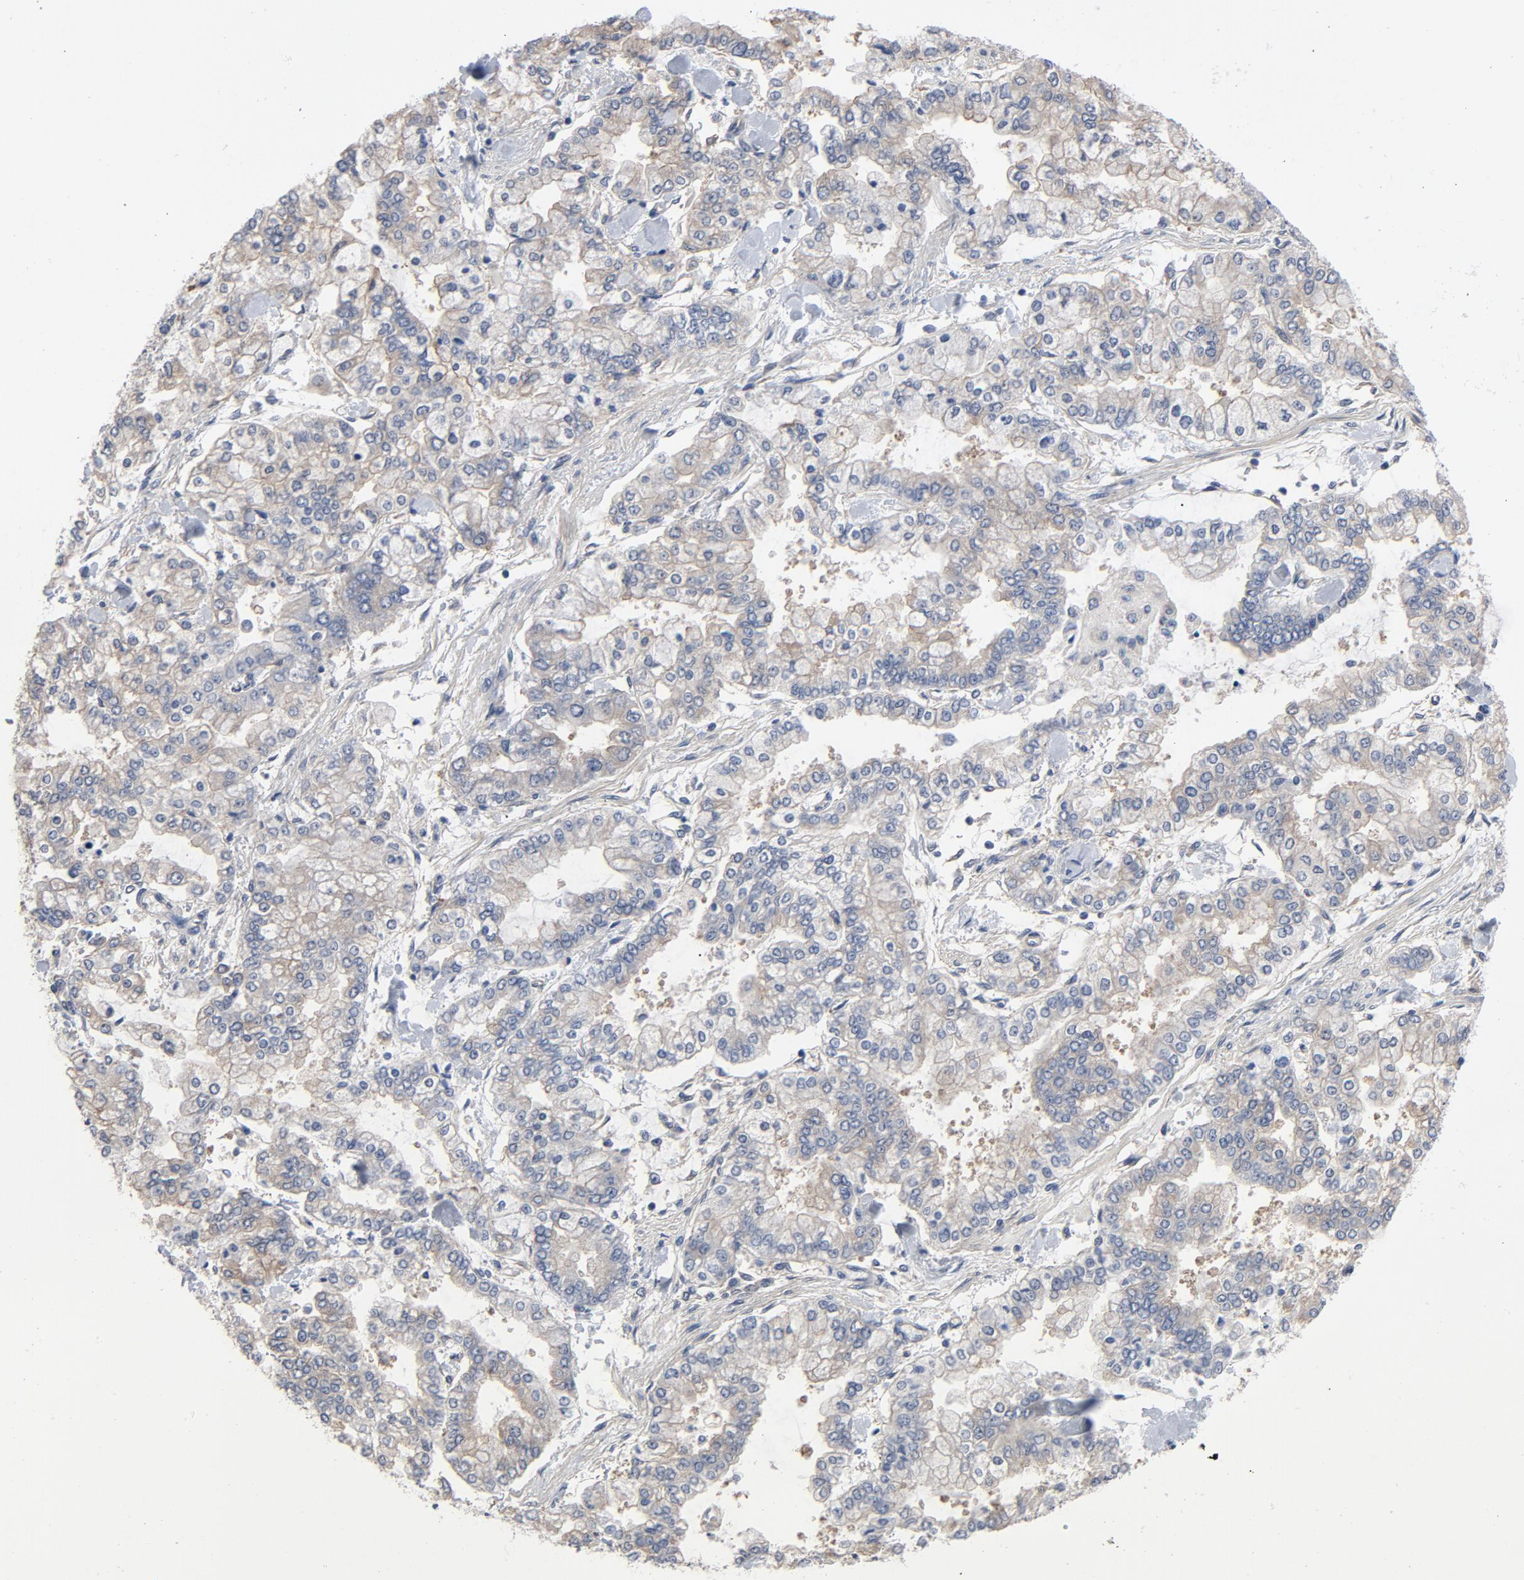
{"staining": {"intensity": "moderate", "quantity": ">75%", "location": "cytoplasmic/membranous"}, "tissue": "stomach cancer", "cell_type": "Tumor cells", "image_type": "cancer", "snomed": [{"axis": "morphology", "description": "Normal tissue, NOS"}, {"axis": "morphology", "description": "Adenocarcinoma, NOS"}, {"axis": "topography", "description": "Stomach, upper"}, {"axis": "topography", "description": "Stomach"}], "caption": "Immunohistochemical staining of human stomach cancer shows medium levels of moderate cytoplasmic/membranous protein positivity in approximately >75% of tumor cells.", "gene": "DYNLT3", "patient": {"sex": "male", "age": 76}}